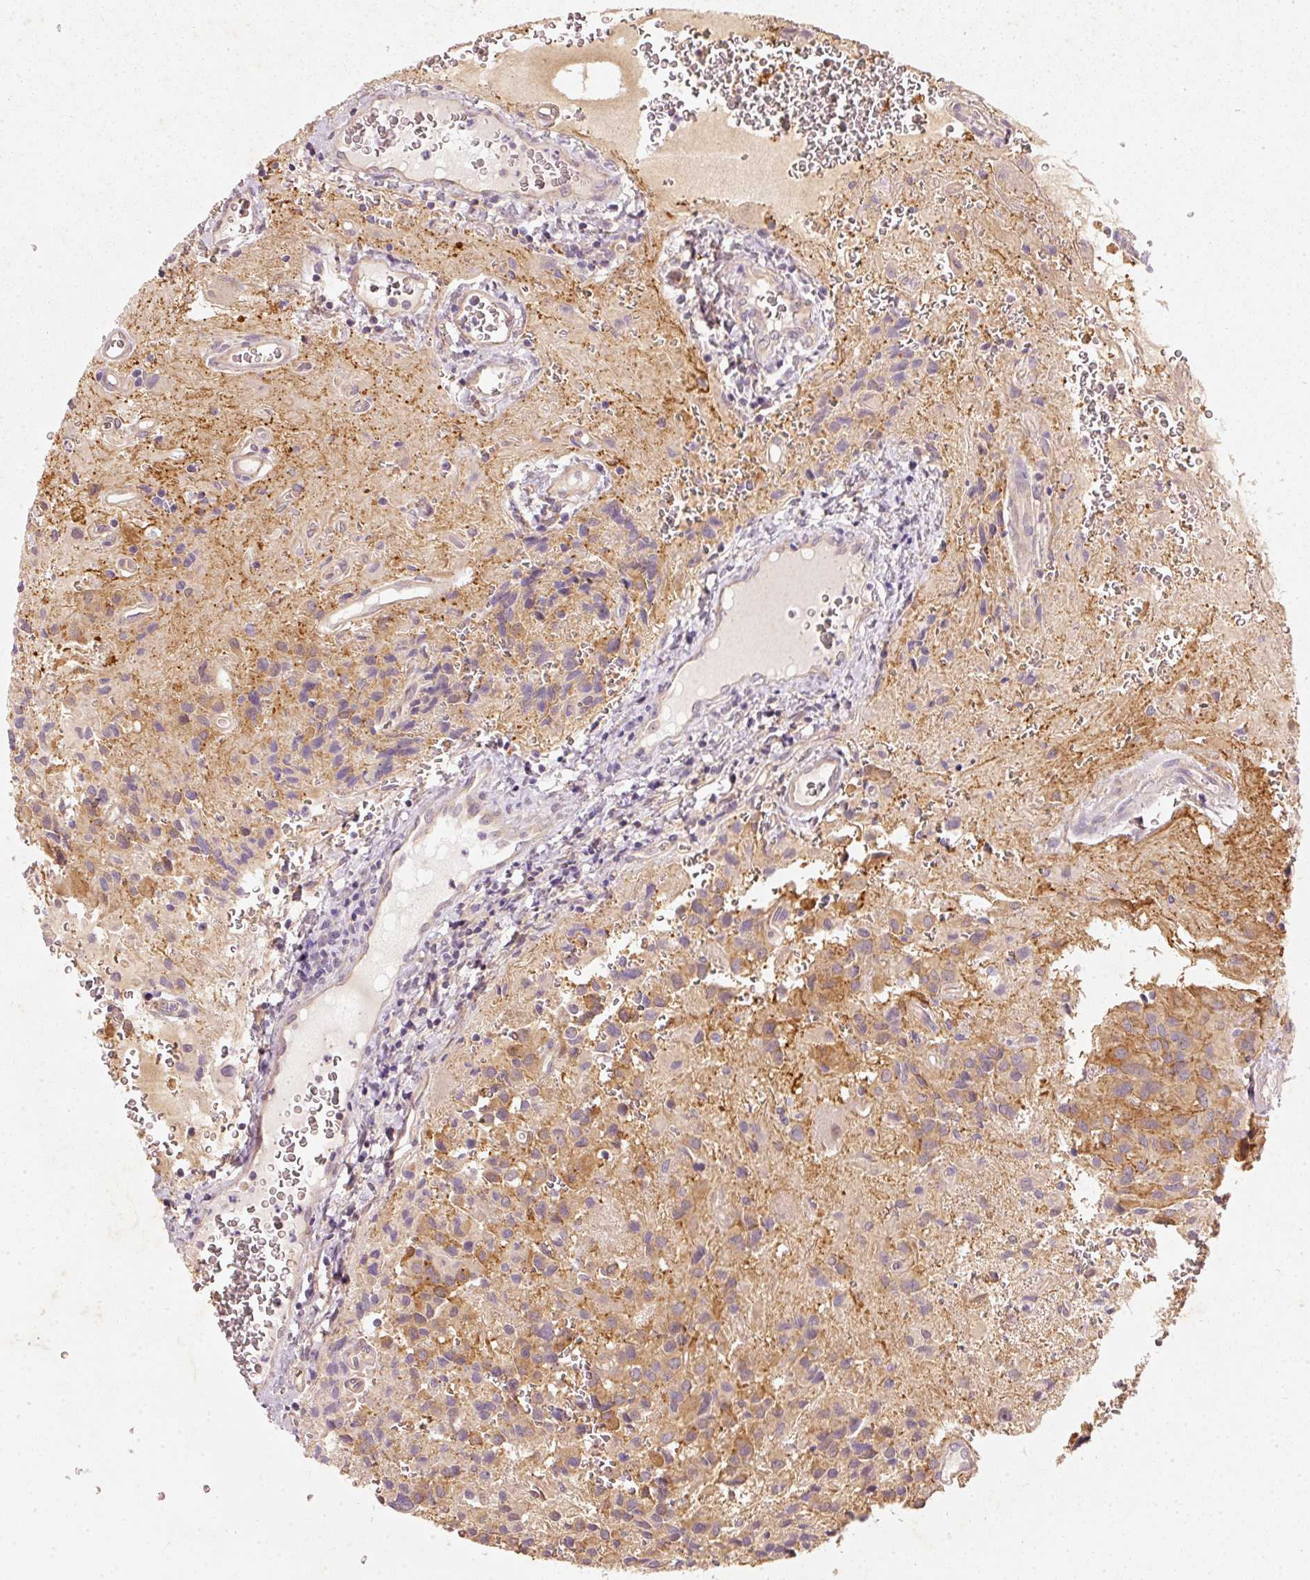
{"staining": {"intensity": "moderate", "quantity": ">75%", "location": "cytoplasmic/membranous"}, "tissue": "glioma", "cell_type": "Tumor cells", "image_type": "cancer", "snomed": [{"axis": "morphology", "description": "Glioma, malignant, Low grade"}, {"axis": "topography", "description": "Brain"}], "caption": "Immunohistochemical staining of glioma reveals medium levels of moderate cytoplasmic/membranous staining in approximately >75% of tumor cells.", "gene": "RGL2", "patient": {"sex": "male", "age": 56}}